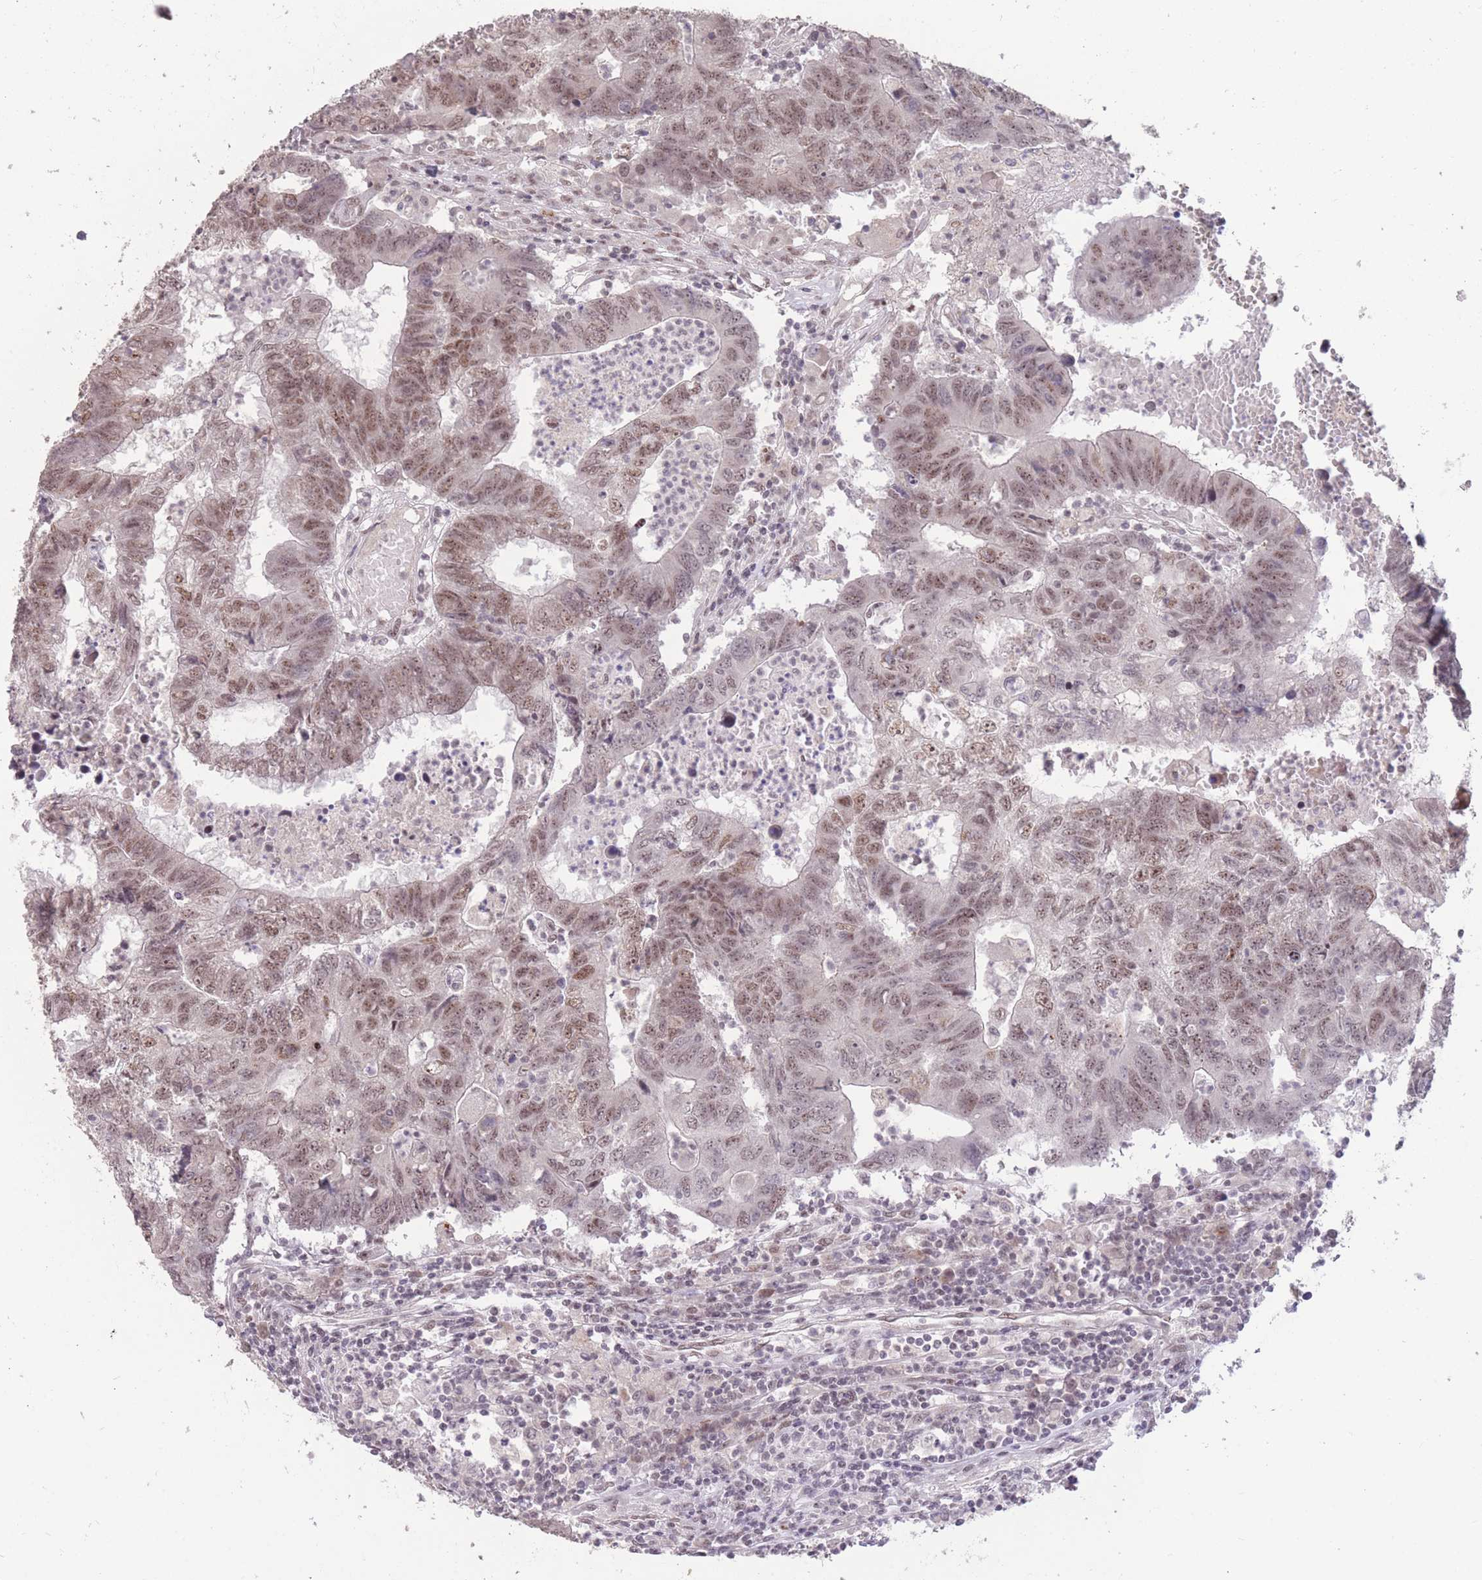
{"staining": {"intensity": "weak", "quantity": "25%-75%", "location": "nuclear"}, "tissue": "colorectal cancer", "cell_type": "Tumor cells", "image_type": "cancer", "snomed": [{"axis": "morphology", "description": "Adenocarcinoma, NOS"}, {"axis": "topography", "description": "Colon"}], "caption": "Protein expression analysis of human colorectal adenocarcinoma reveals weak nuclear positivity in about 25%-75% of tumor cells.", "gene": "HNRNPUL1", "patient": {"sex": "female", "age": 48}}